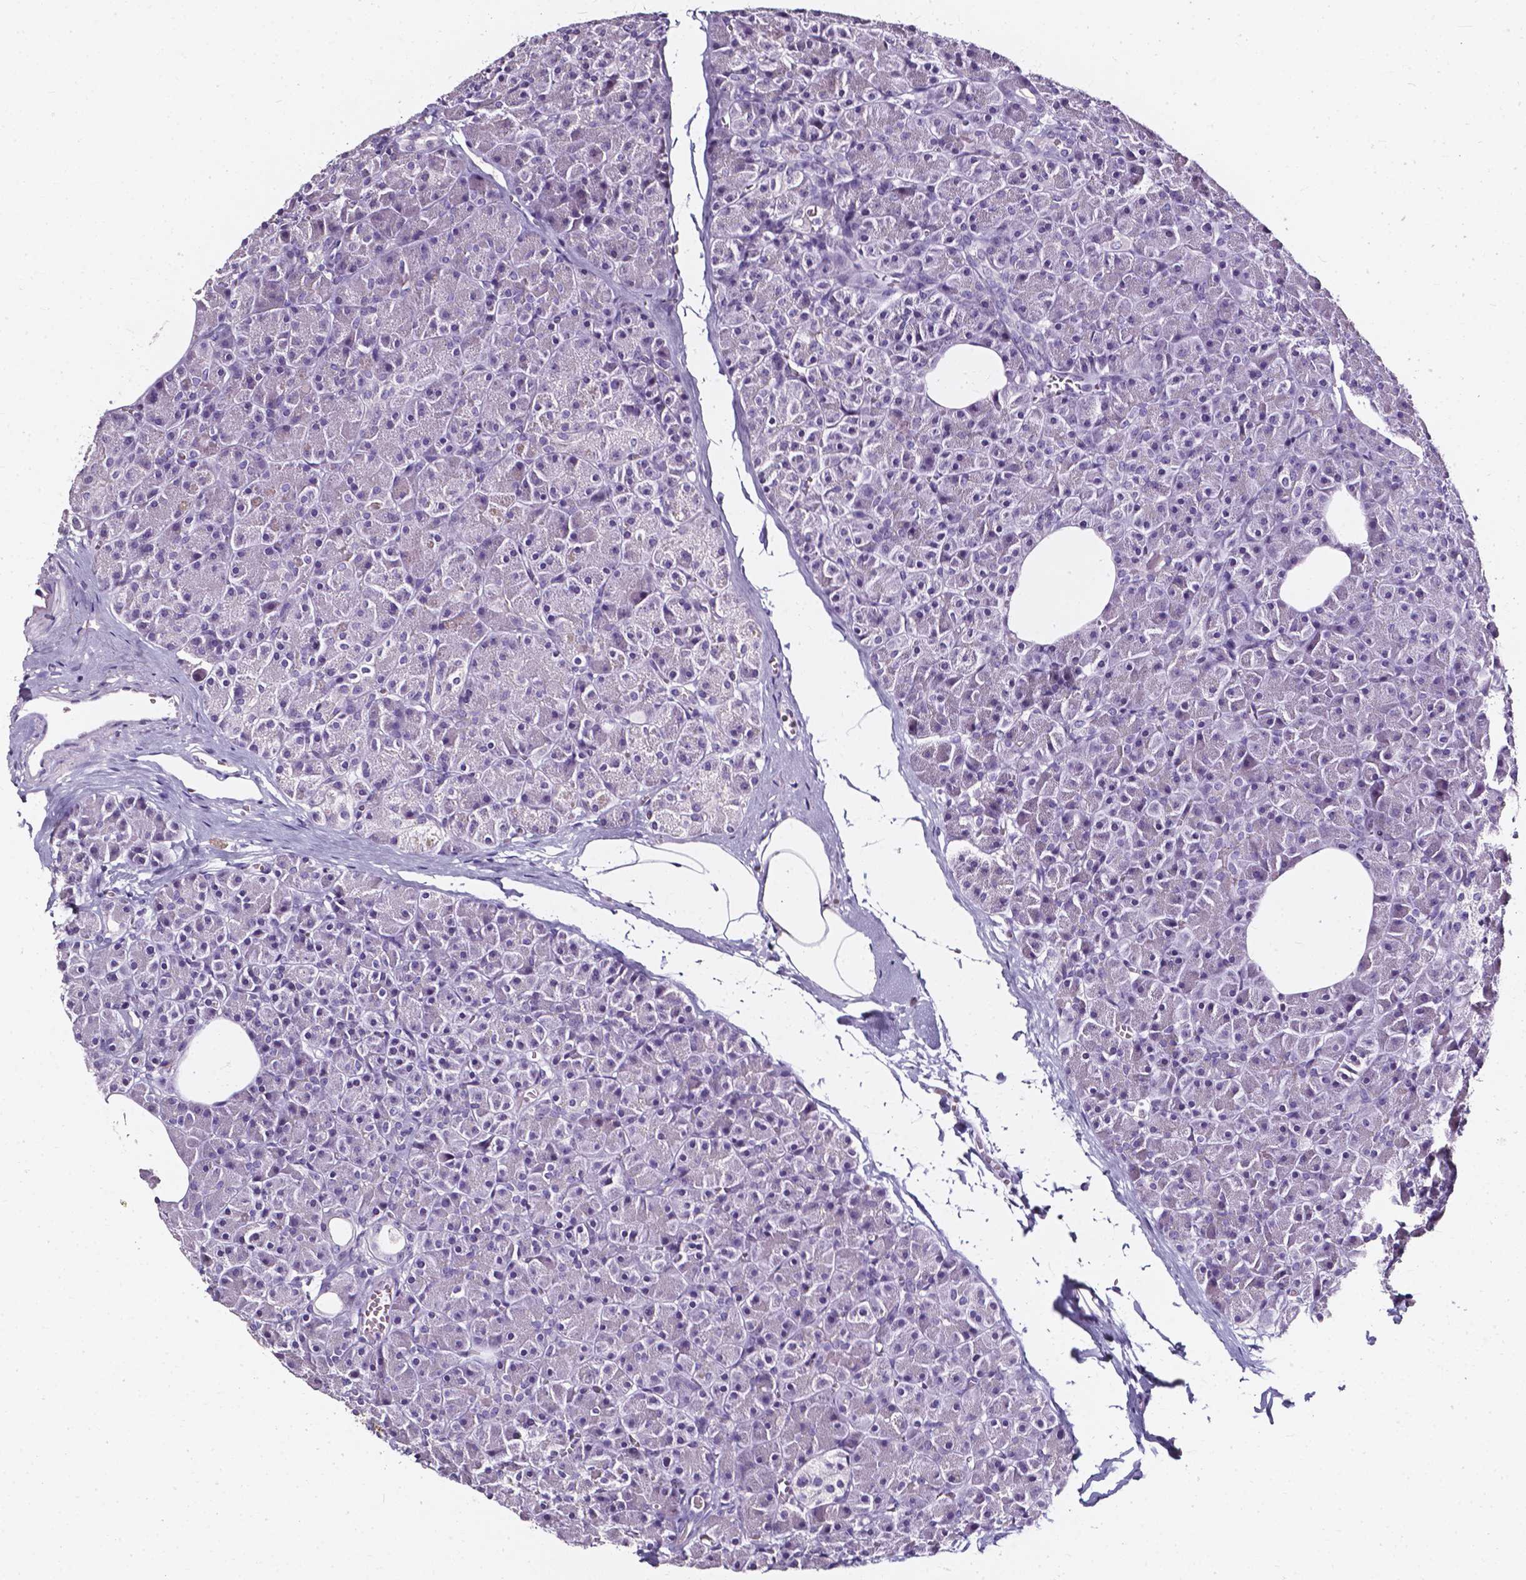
{"staining": {"intensity": "negative", "quantity": "none", "location": "none"}, "tissue": "pancreas", "cell_type": "Exocrine glandular cells", "image_type": "normal", "snomed": [{"axis": "morphology", "description": "Normal tissue, NOS"}, {"axis": "topography", "description": "Pancreas"}], "caption": "IHC of unremarkable pancreas exhibits no positivity in exocrine glandular cells. (Brightfield microscopy of DAB immunohistochemistry (IHC) at high magnification).", "gene": "AKR1B10", "patient": {"sex": "female", "age": 45}}